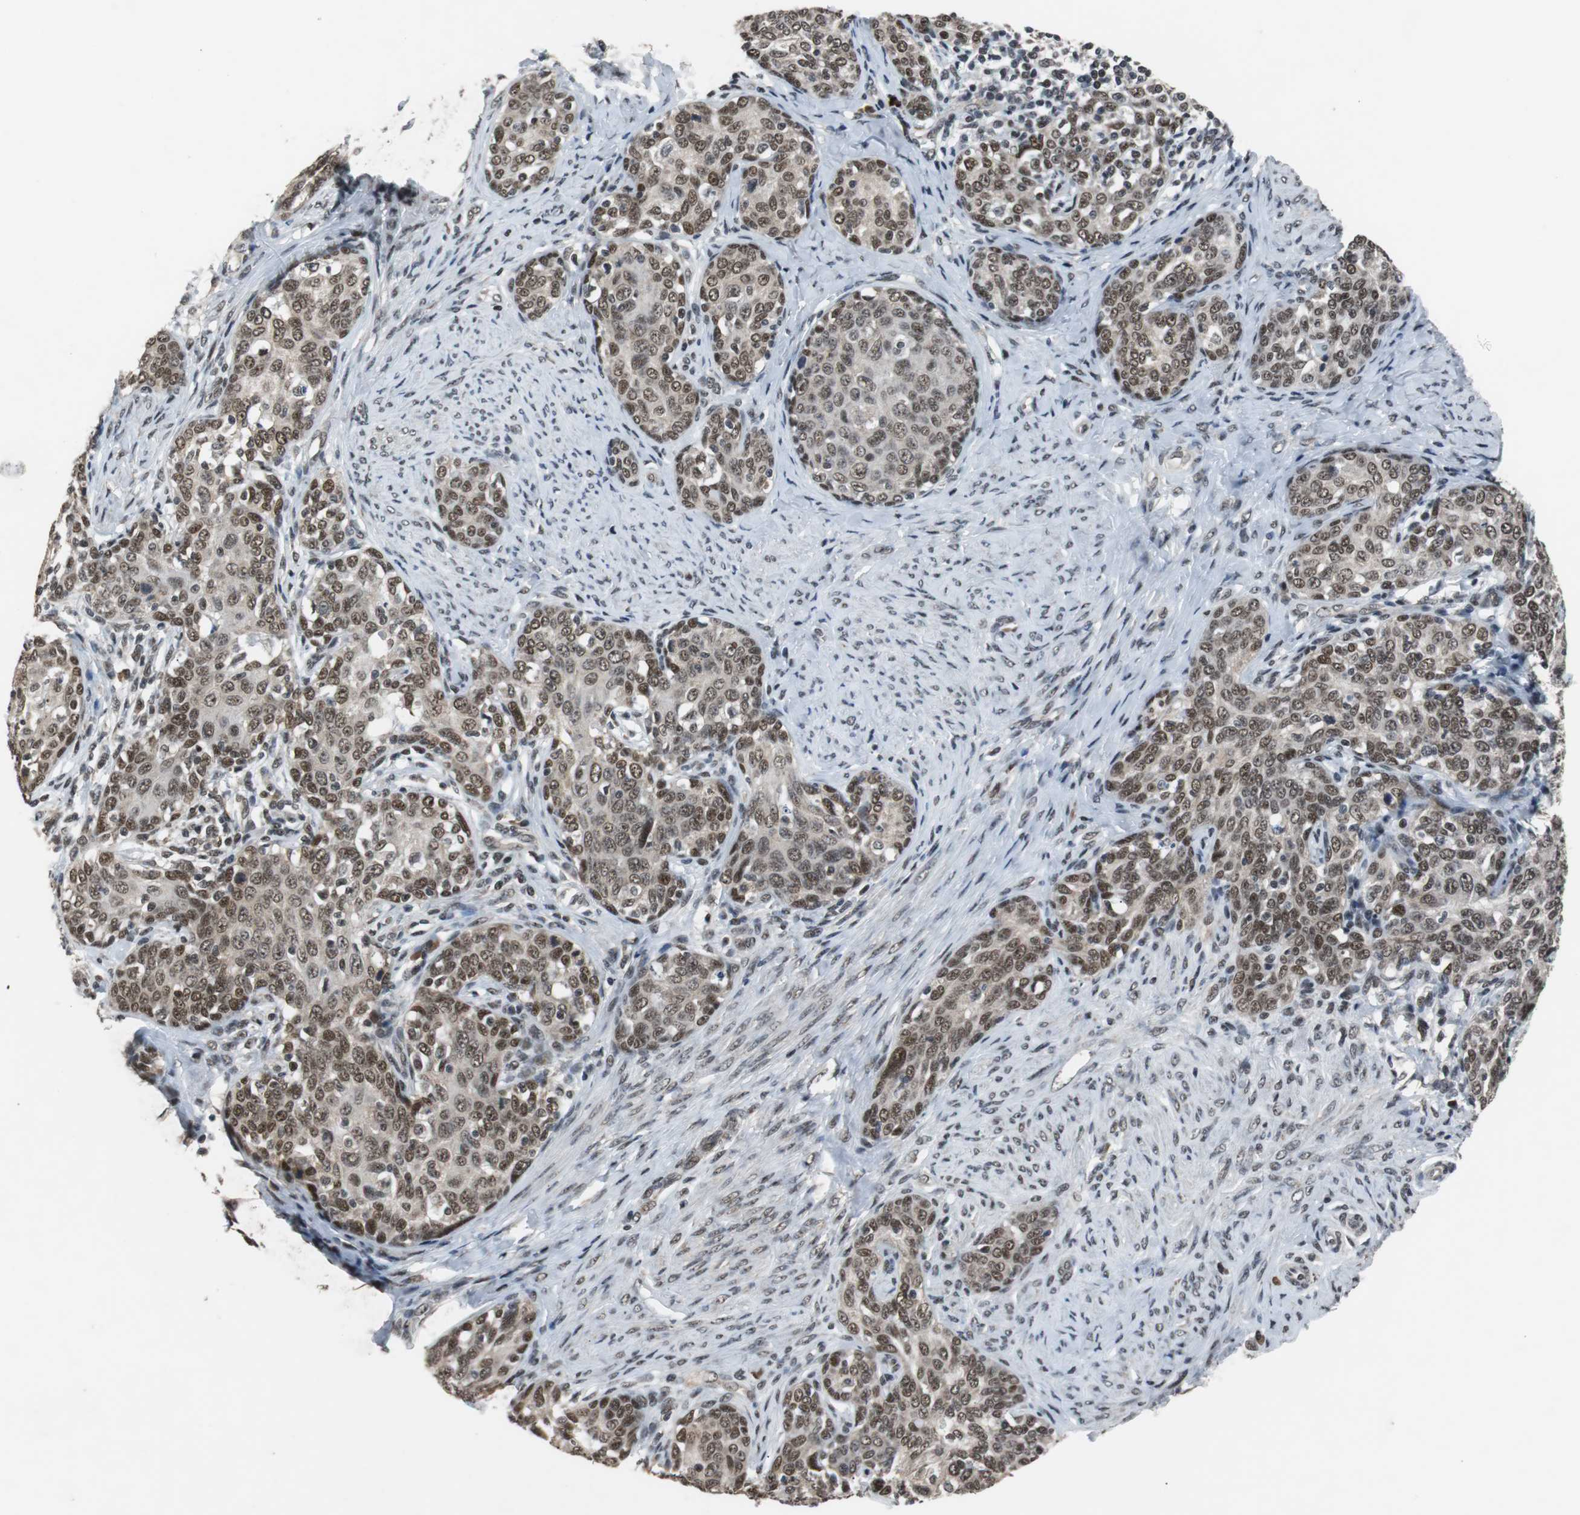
{"staining": {"intensity": "moderate", "quantity": ">75%", "location": "nuclear"}, "tissue": "cervical cancer", "cell_type": "Tumor cells", "image_type": "cancer", "snomed": [{"axis": "morphology", "description": "Squamous cell carcinoma, NOS"}, {"axis": "morphology", "description": "Adenocarcinoma, NOS"}, {"axis": "topography", "description": "Cervix"}], "caption": "This is an image of immunohistochemistry staining of squamous cell carcinoma (cervical), which shows moderate staining in the nuclear of tumor cells.", "gene": "USP28", "patient": {"sex": "female", "age": 52}}